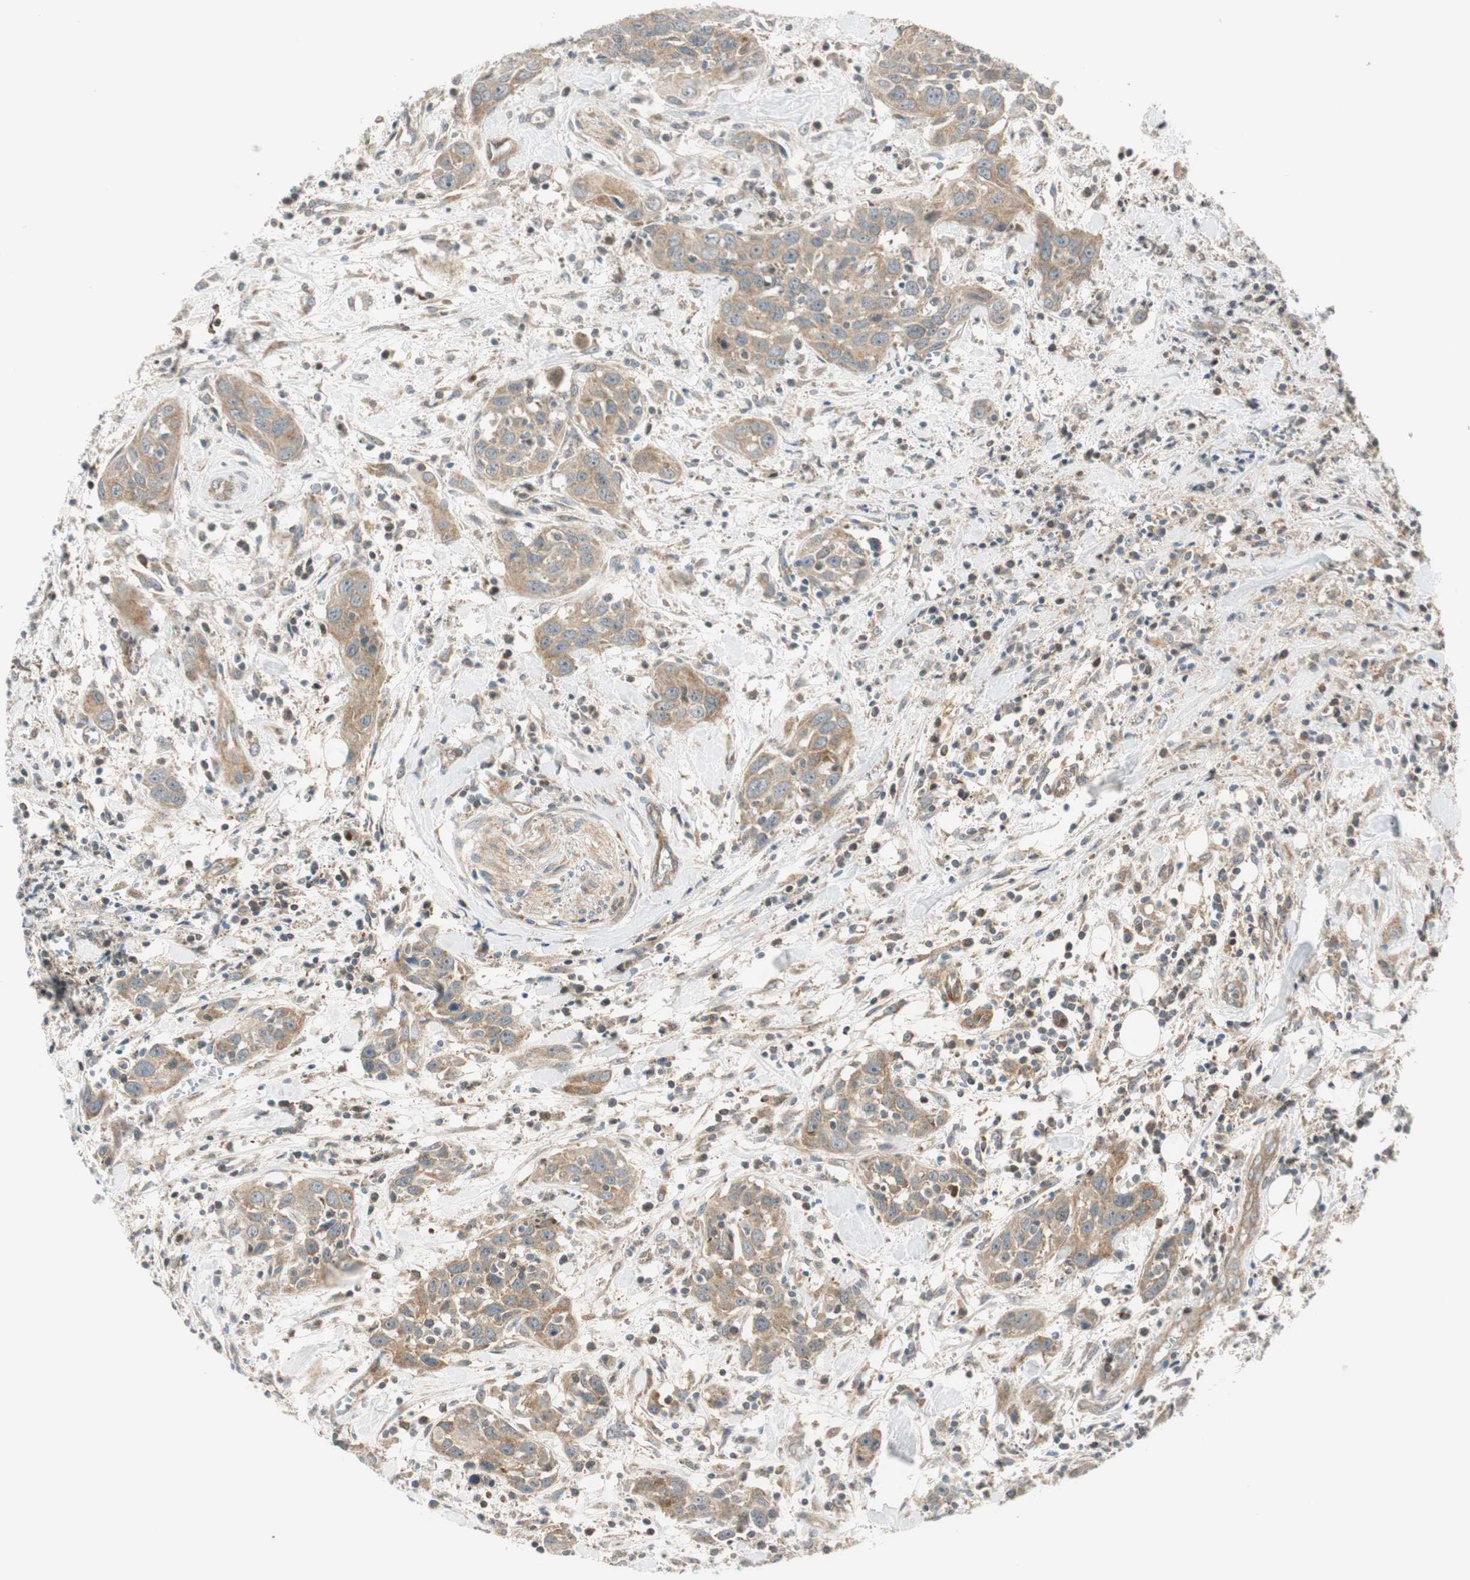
{"staining": {"intensity": "moderate", "quantity": ">75%", "location": "cytoplasmic/membranous"}, "tissue": "head and neck cancer", "cell_type": "Tumor cells", "image_type": "cancer", "snomed": [{"axis": "morphology", "description": "Squamous cell carcinoma, NOS"}, {"axis": "topography", "description": "Oral tissue"}, {"axis": "topography", "description": "Head-Neck"}], "caption": "Squamous cell carcinoma (head and neck) was stained to show a protein in brown. There is medium levels of moderate cytoplasmic/membranous positivity in approximately >75% of tumor cells.", "gene": "ABI1", "patient": {"sex": "female", "age": 50}}